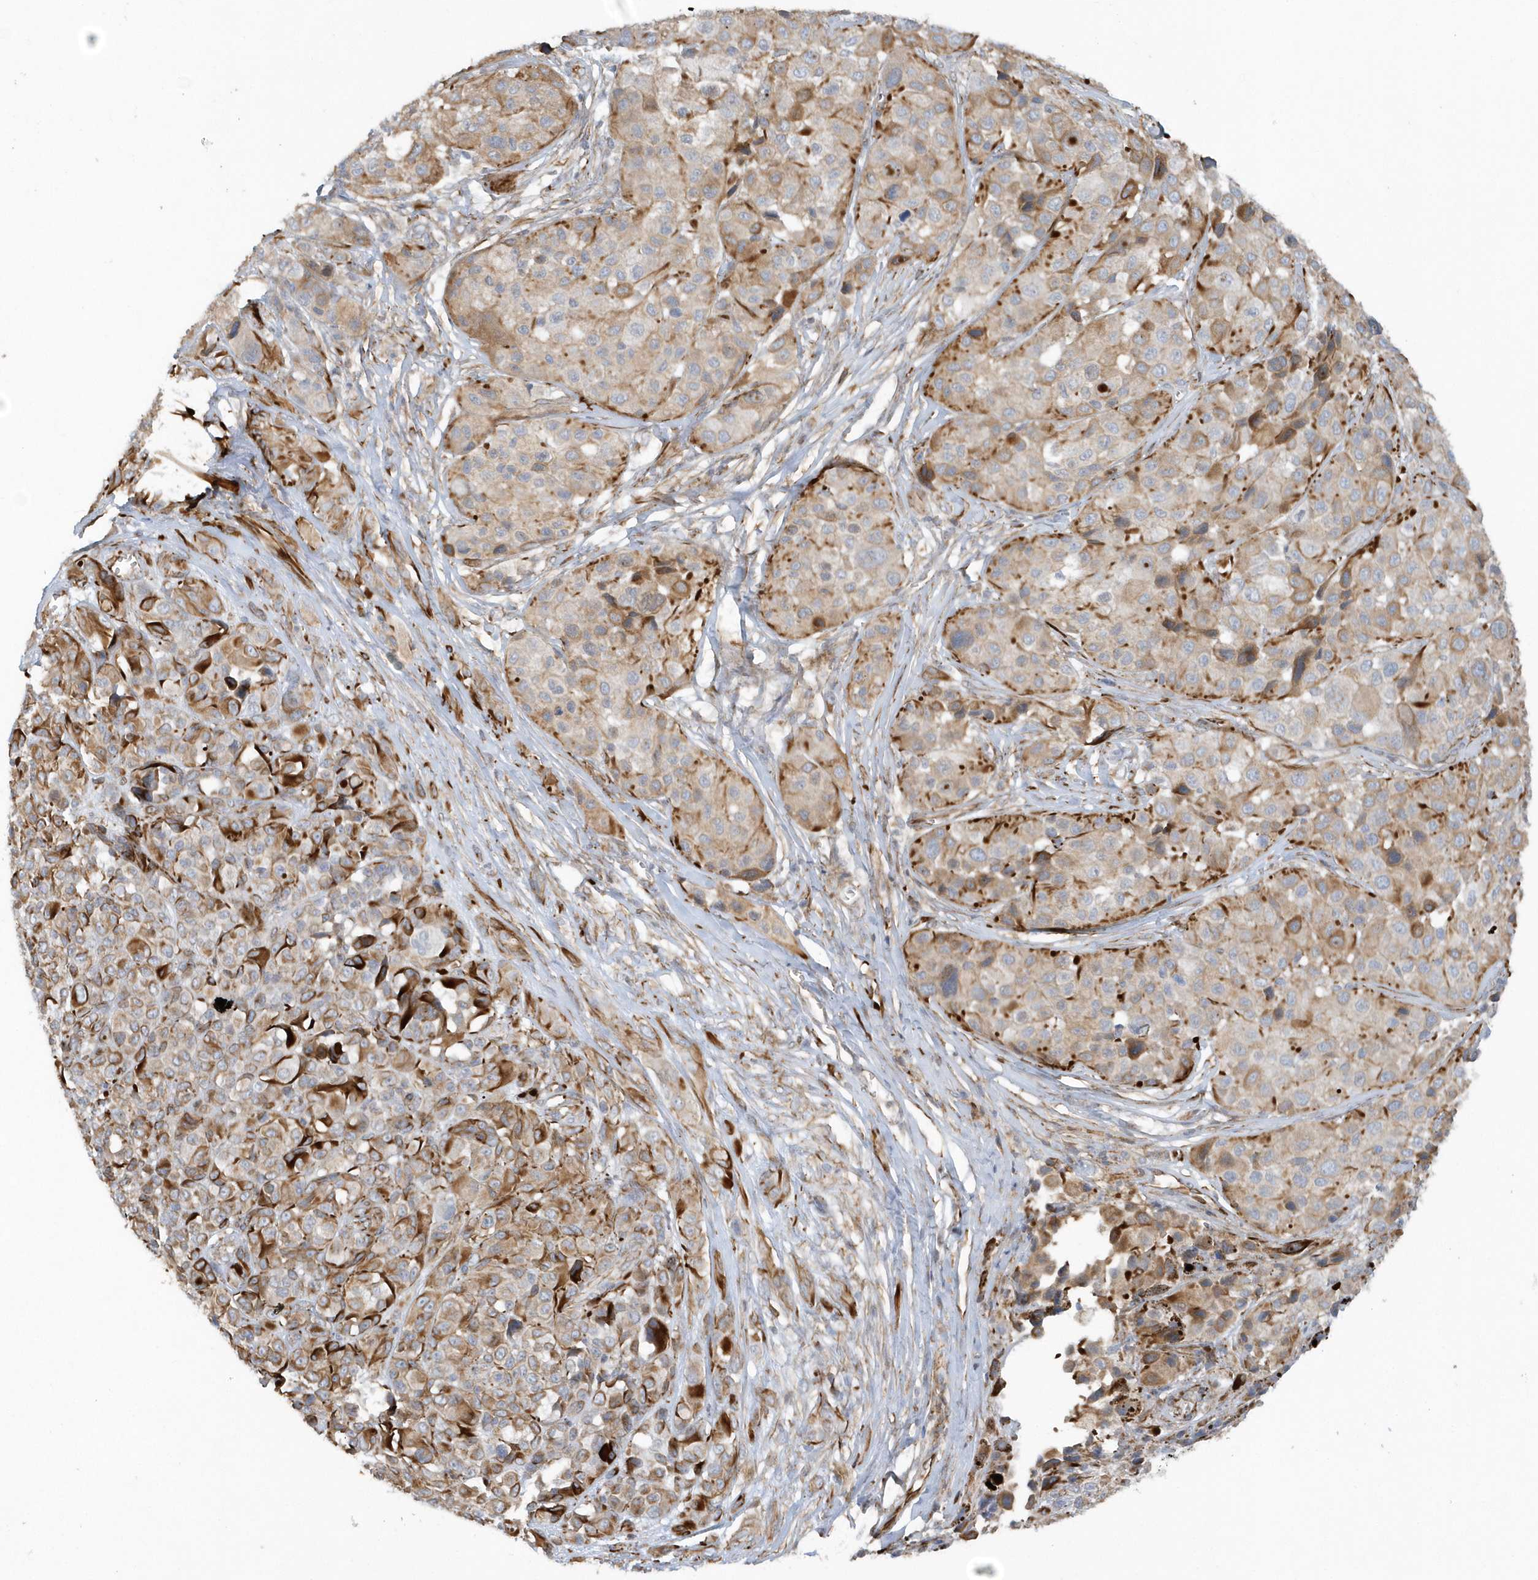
{"staining": {"intensity": "moderate", "quantity": ">75%", "location": "cytoplasmic/membranous"}, "tissue": "melanoma", "cell_type": "Tumor cells", "image_type": "cancer", "snomed": [{"axis": "morphology", "description": "Malignant melanoma, NOS"}, {"axis": "topography", "description": "Skin of trunk"}], "caption": "Tumor cells demonstrate medium levels of moderate cytoplasmic/membranous staining in approximately >75% of cells in human malignant melanoma.", "gene": "RAB17", "patient": {"sex": "male", "age": 71}}